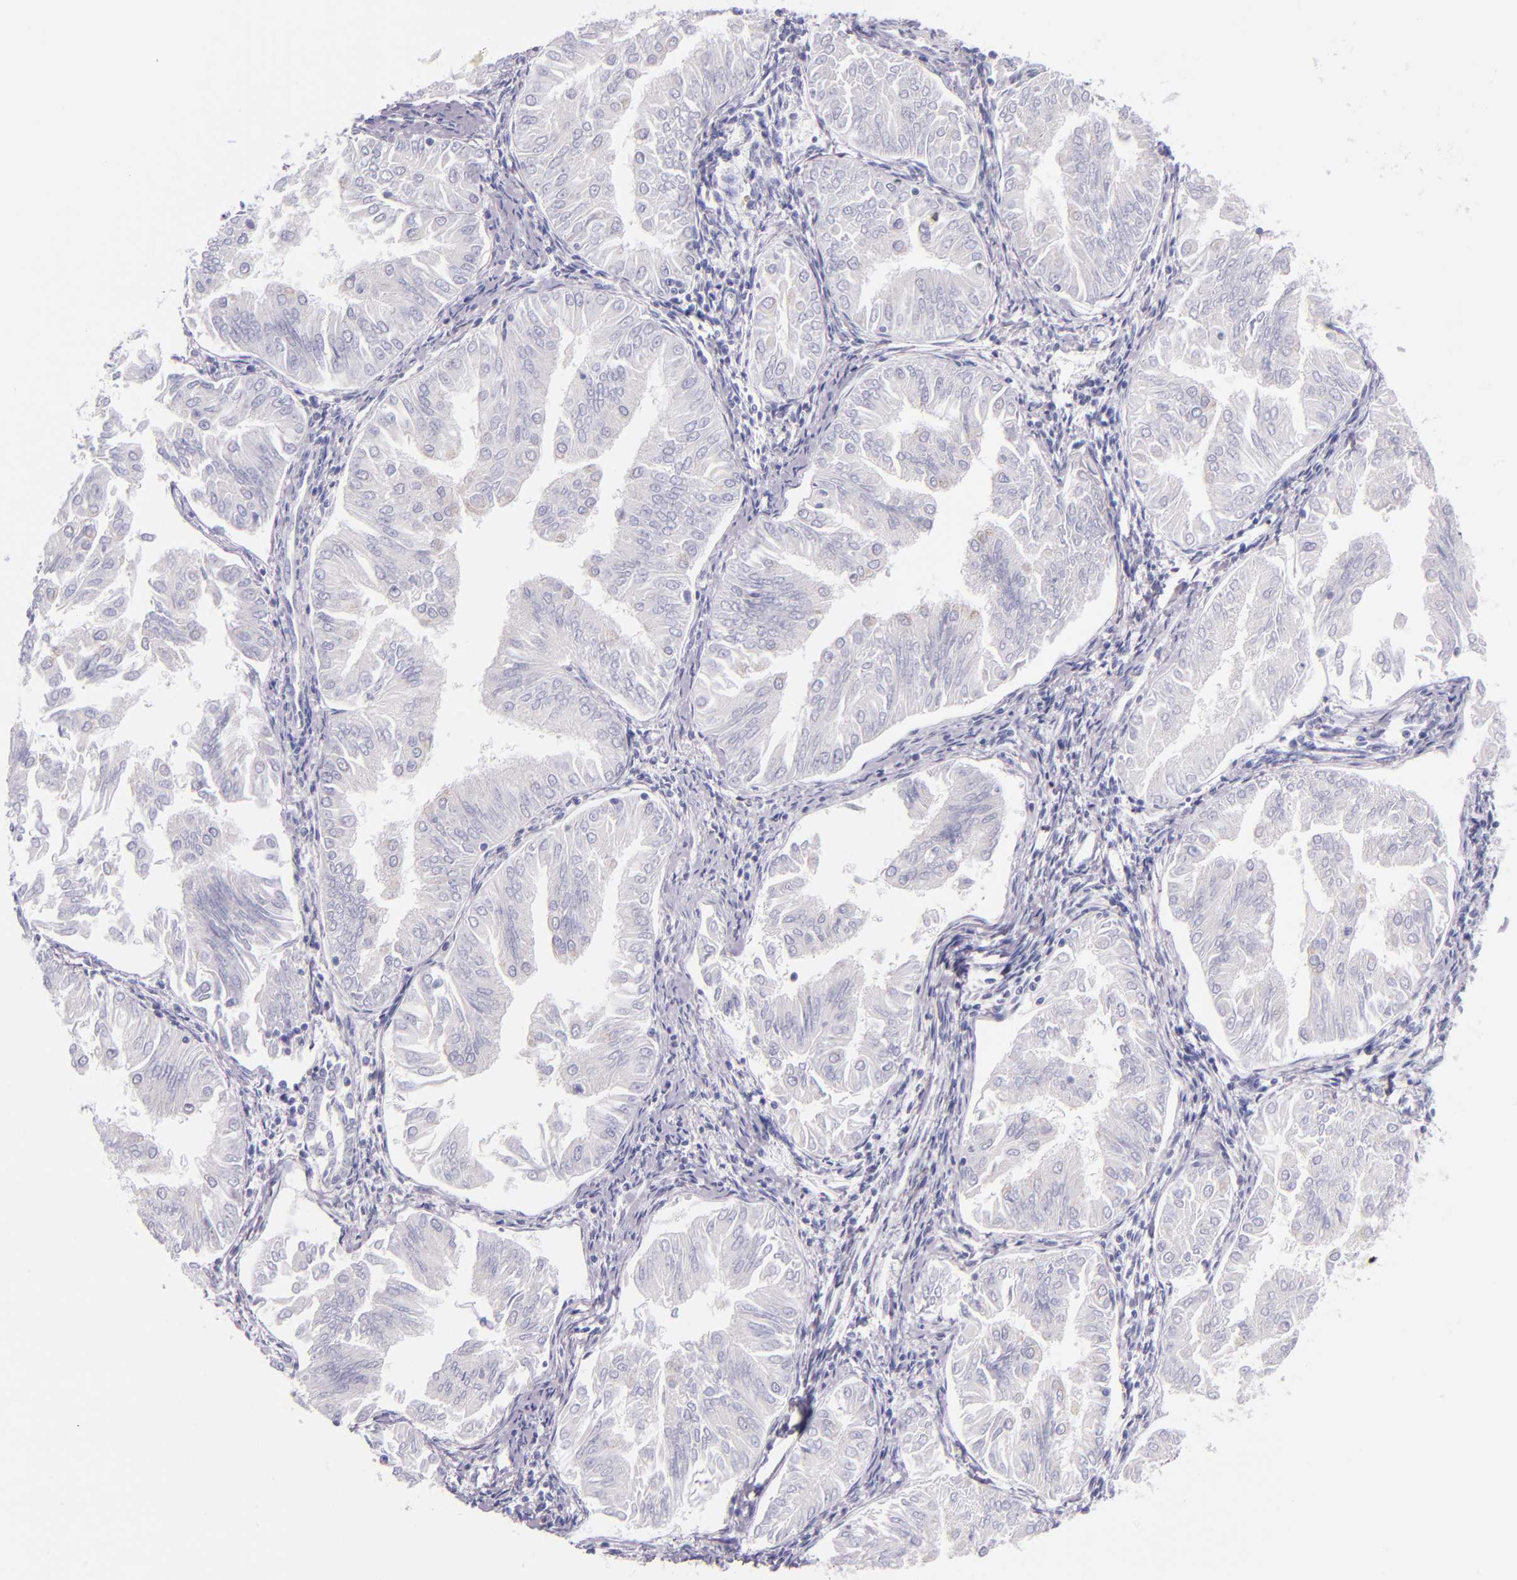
{"staining": {"intensity": "negative", "quantity": "none", "location": "none"}, "tissue": "endometrial cancer", "cell_type": "Tumor cells", "image_type": "cancer", "snomed": [{"axis": "morphology", "description": "Adenocarcinoma, NOS"}, {"axis": "topography", "description": "Endometrium"}], "caption": "This image is of endometrial adenocarcinoma stained with IHC to label a protein in brown with the nuclei are counter-stained blue. There is no positivity in tumor cells.", "gene": "IRF4", "patient": {"sex": "female", "age": 53}}